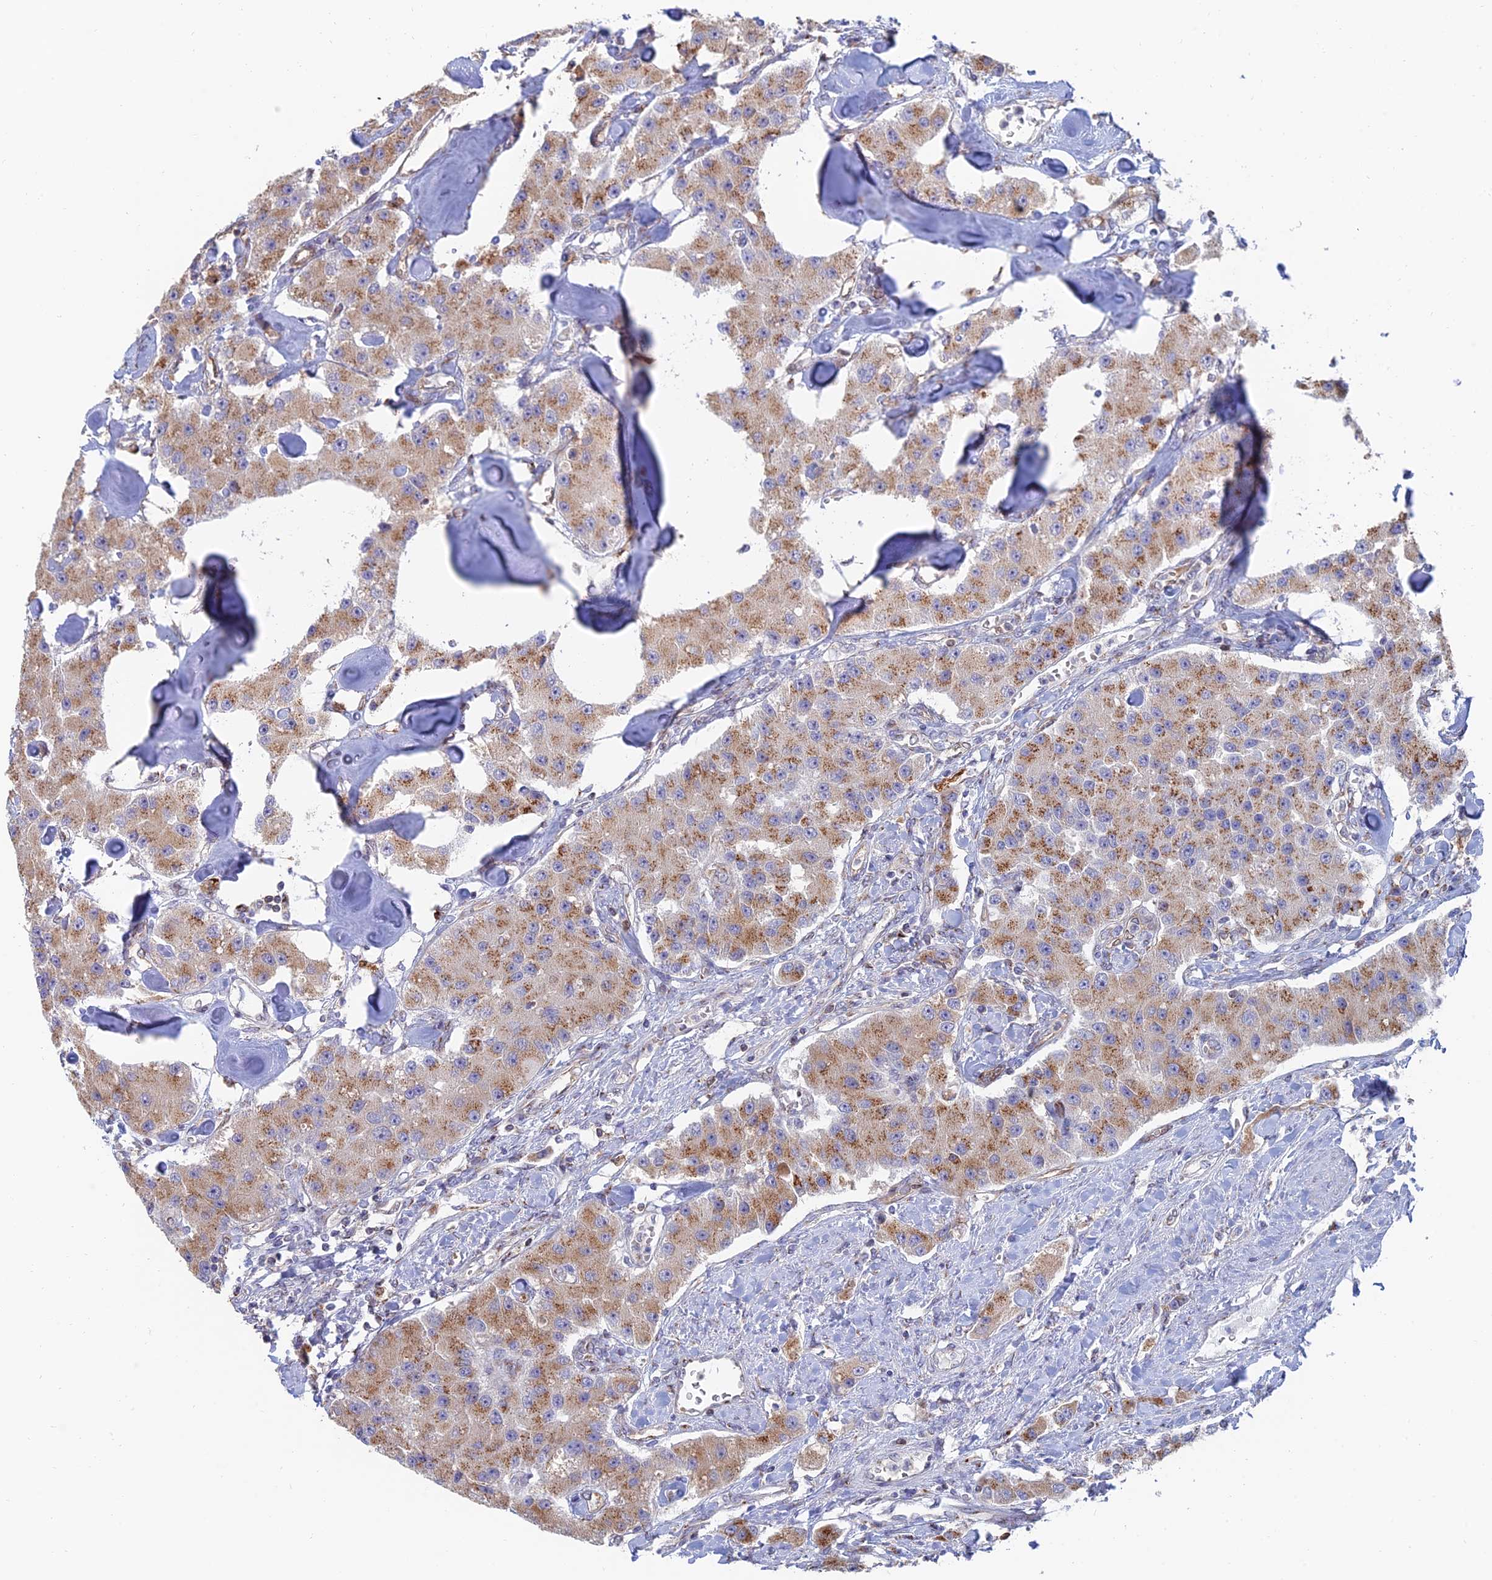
{"staining": {"intensity": "moderate", "quantity": ">75%", "location": "cytoplasmic/membranous"}, "tissue": "carcinoid", "cell_type": "Tumor cells", "image_type": "cancer", "snomed": [{"axis": "morphology", "description": "Carcinoid, malignant, NOS"}, {"axis": "topography", "description": "Pancreas"}], "caption": "Protein expression by immunohistochemistry shows moderate cytoplasmic/membranous staining in about >75% of tumor cells in malignant carcinoid.", "gene": "HS2ST1", "patient": {"sex": "male", "age": 41}}